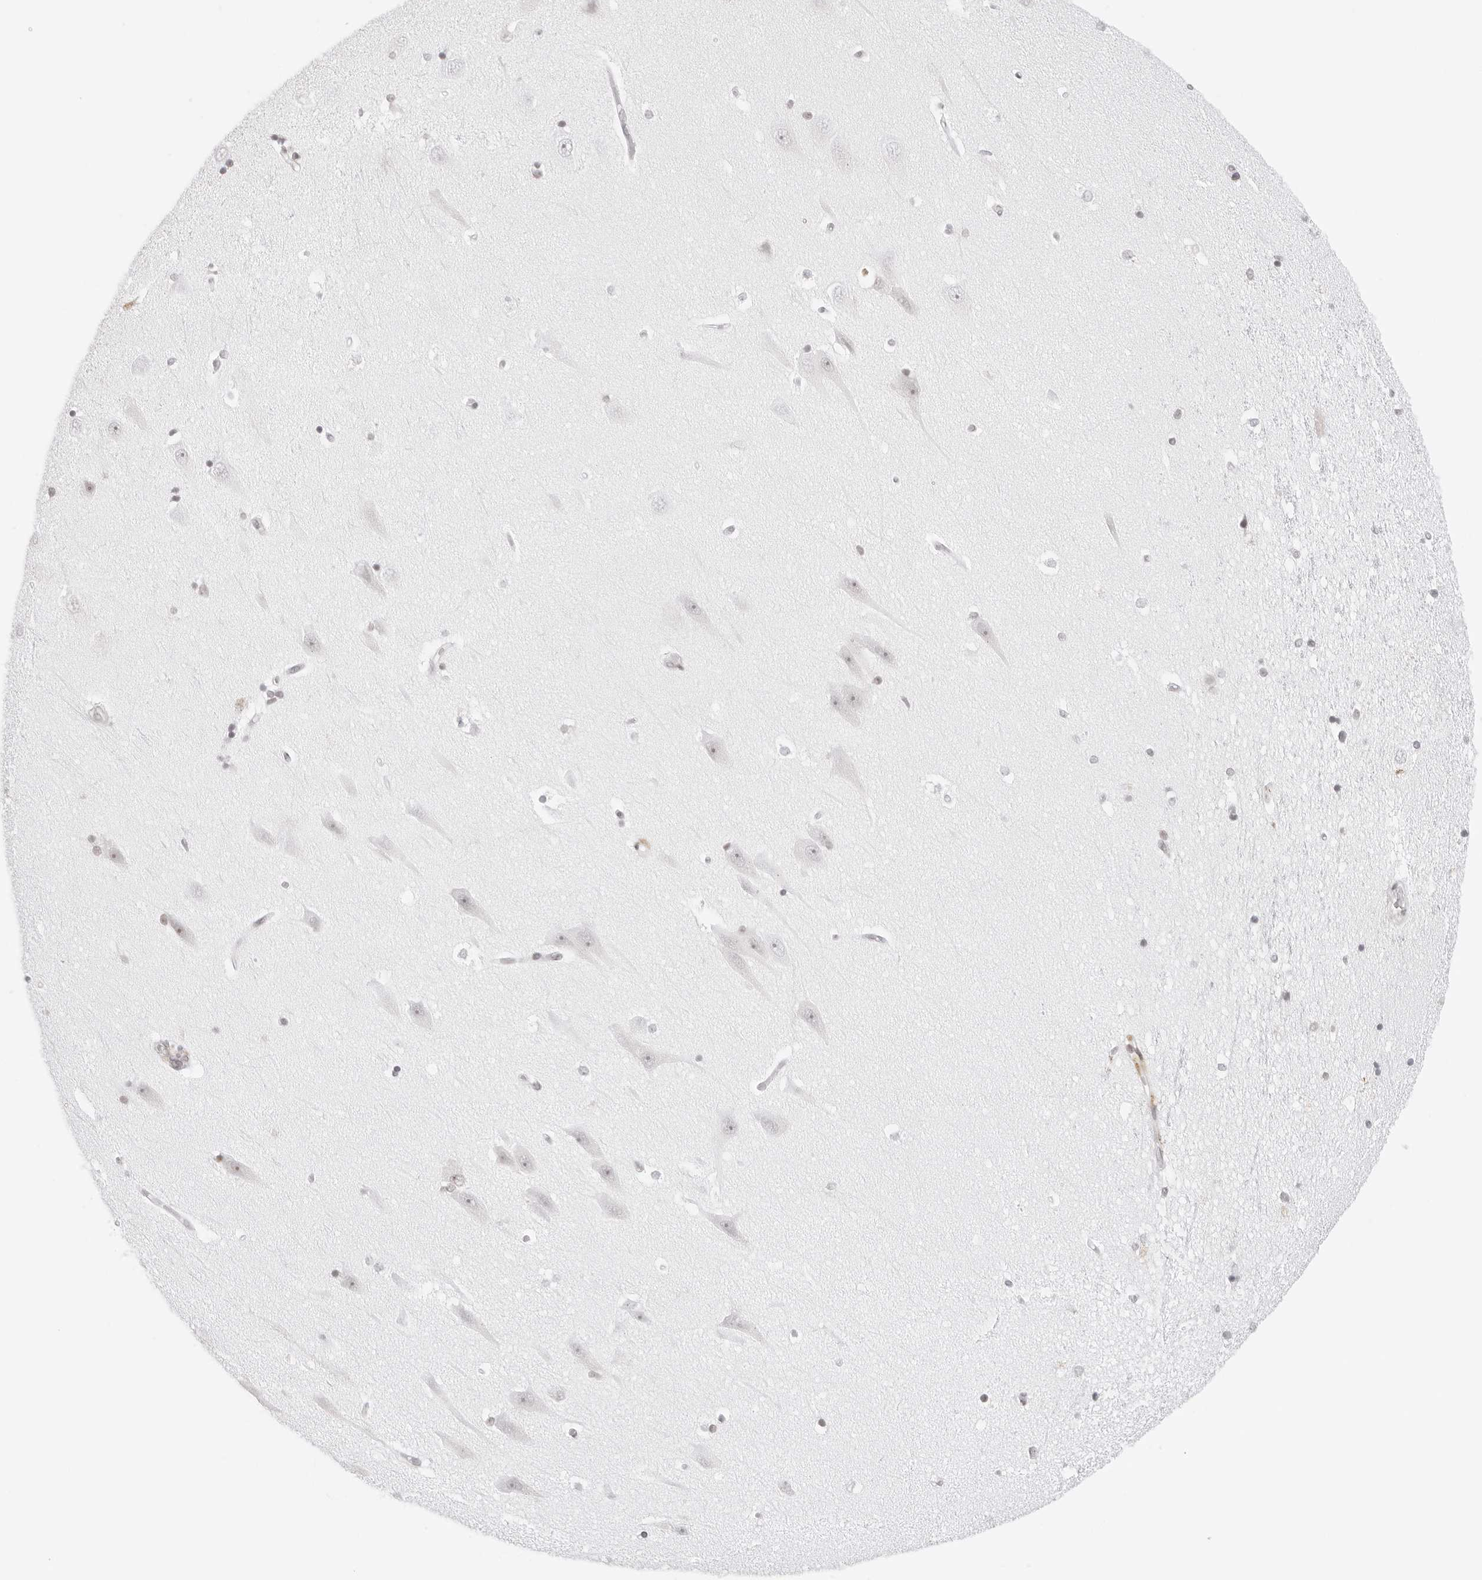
{"staining": {"intensity": "weak", "quantity": "<25%", "location": "nuclear"}, "tissue": "hippocampus", "cell_type": "Glial cells", "image_type": "normal", "snomed": [{"axis": "morphology", "description": "Normal tissue, NOS"}, {"axis": "topography", "description": "Hippocampus"}], "caption": "An image of hippocampus stained for a protein shows no brown staining in glial cells. (DAB immunohistochemistry visualized using brightfield microscopy, high magnification).", "gene": "RCC1", "patient": {"sex": "male", "age": 45}}